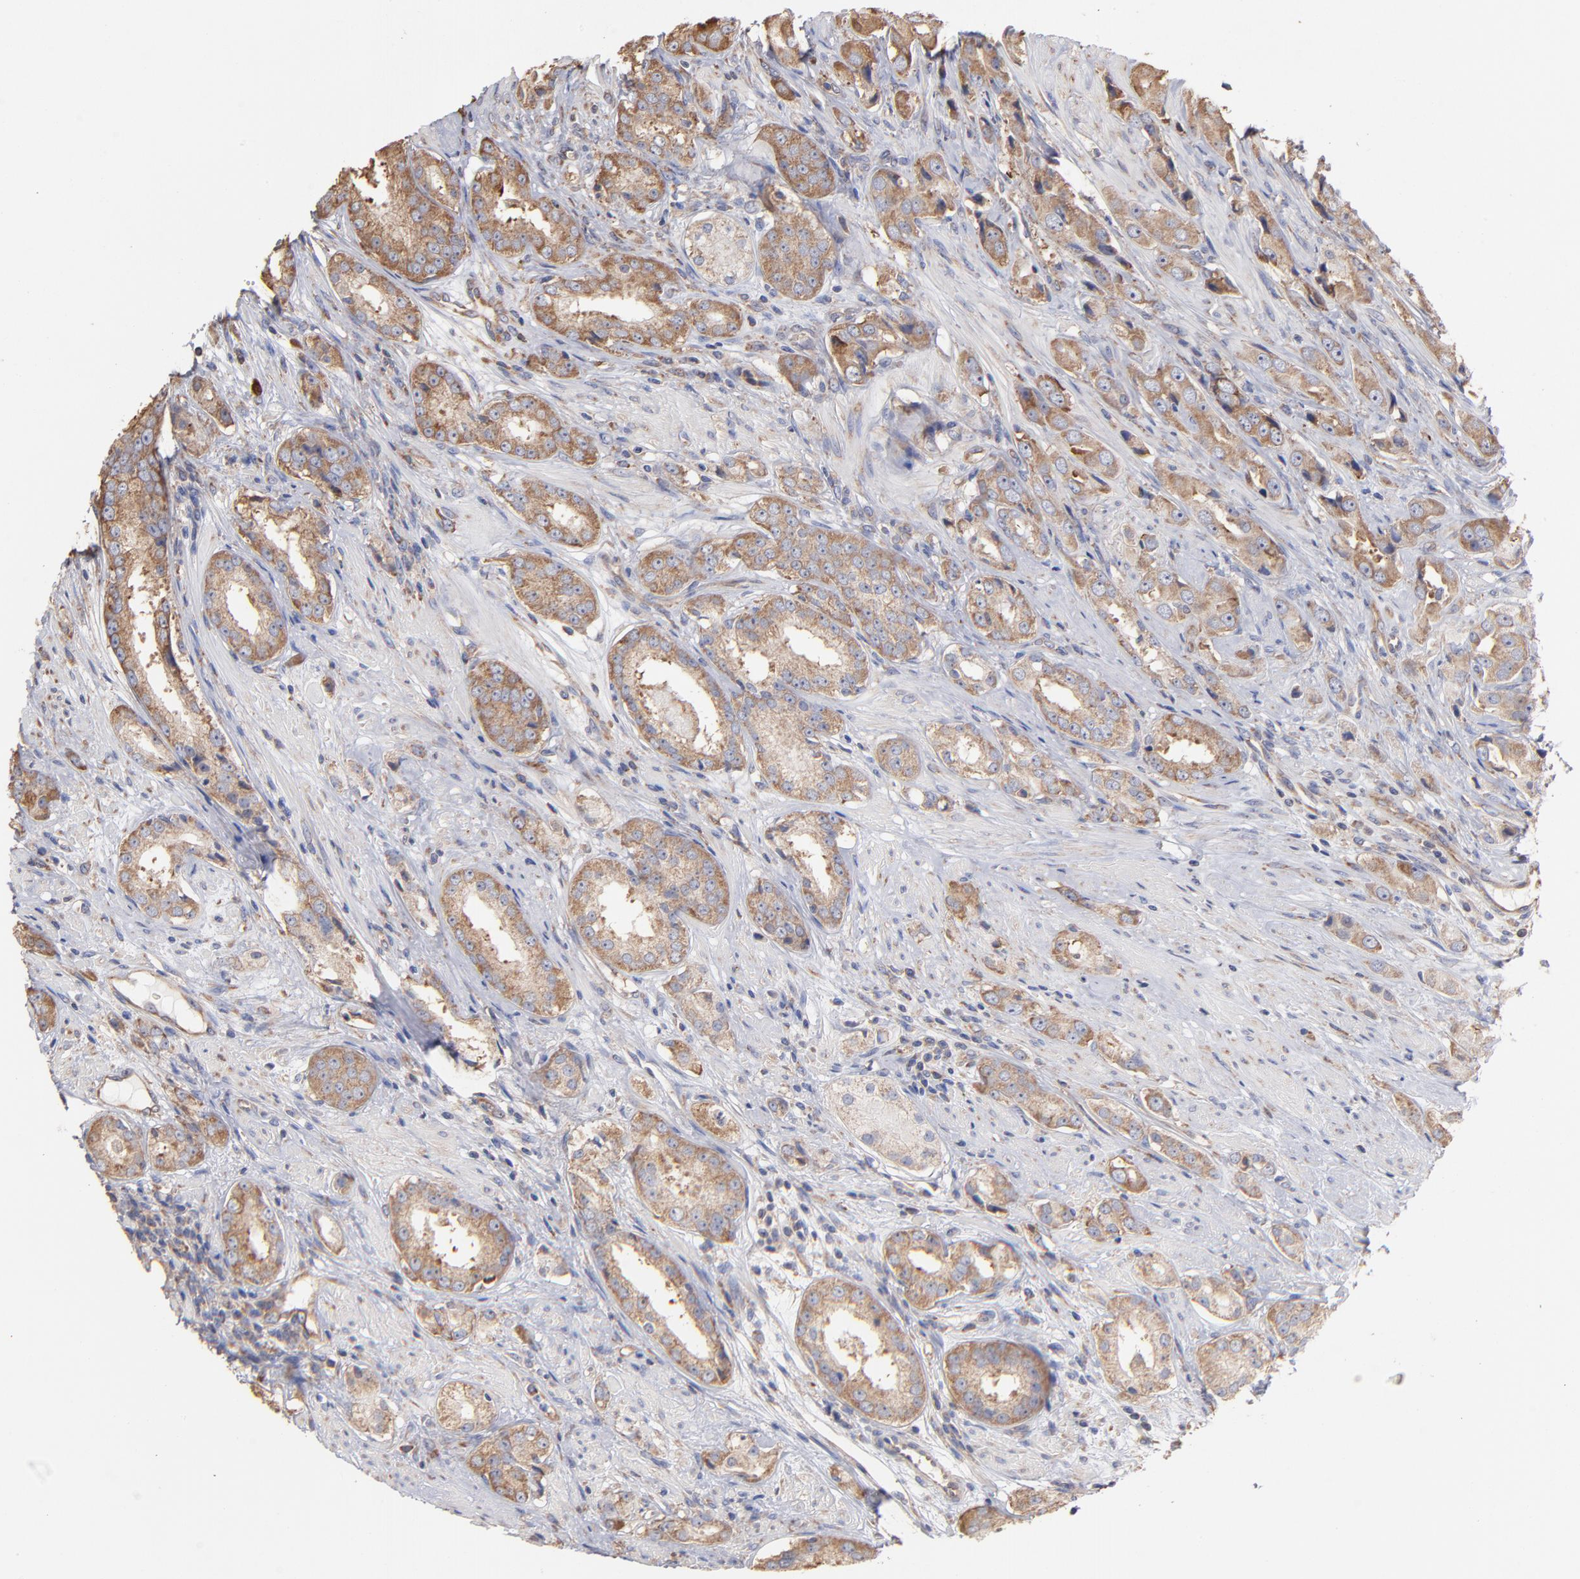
{"staining": {"intensity": "moderate", "quantity": ">75%", "location": "cytoplasmic/membranous"}, "tissue": "prostate cancer", "cell_type": "Tumor cells", "image_type": "cancer", "snomed": [{"axis": "morphology", "description": "Adenocarcinoma, Medium grade"}, {"axis": "topography", "description": "Prostate"}], "caption": "A medium amount of moderate cytoplasmic/membranous expression is identified in approximately >75% of tumor cells in prostate medium-grade adenocarcinoma tissue. The staining was performed using DAB, with brown indicating positive protein expression. Nuclei are stained blue with hematoxylin.", "gene": "RPL9", "patient": {"sex": "male", "age": 53}}